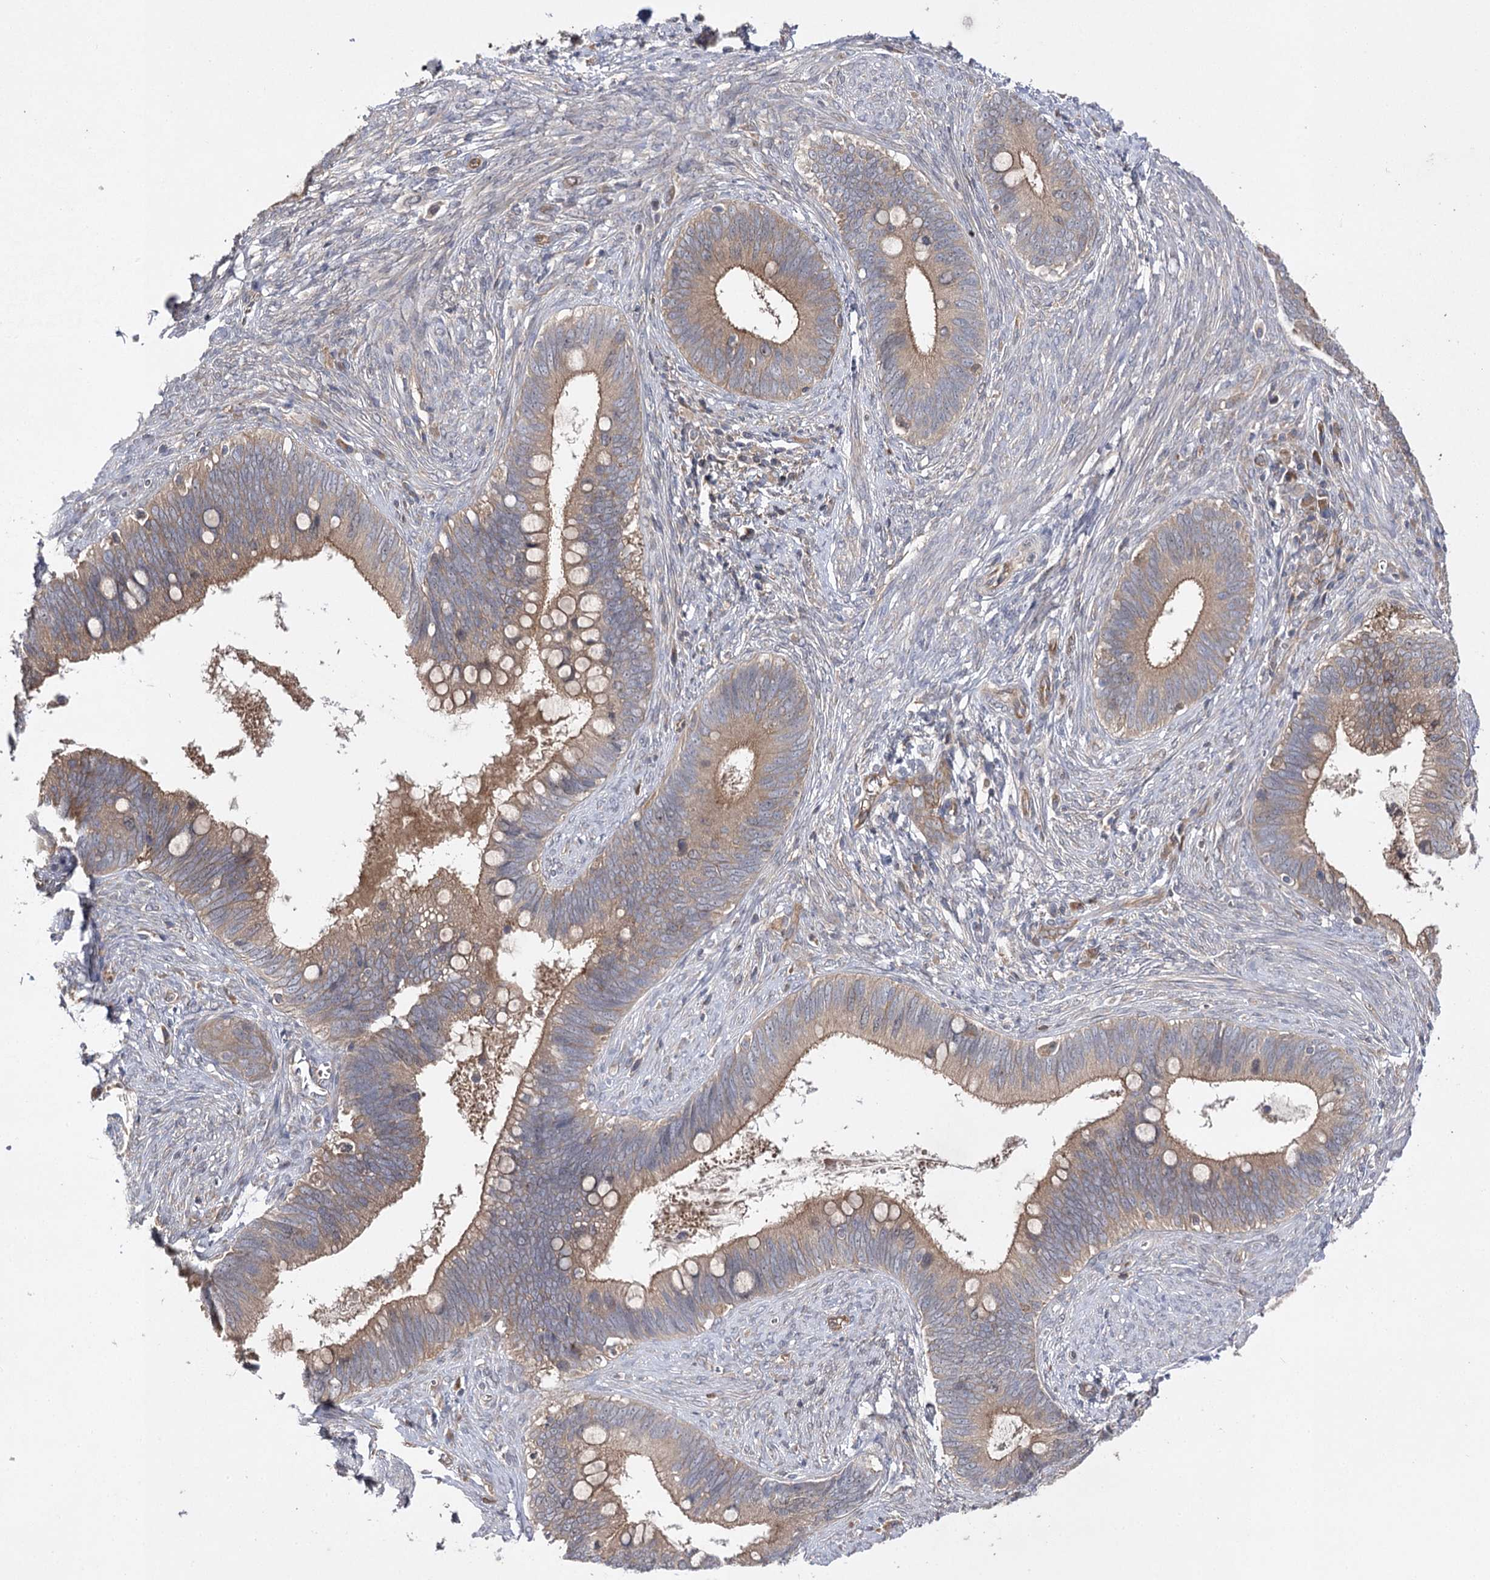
{"staining": {"intensity": "moderate", "quantity": ">75%", "location": "cytoplasmic/membranous"}, "tissue": "cervical cancer", "cell_type": "Tumor cells", "image_type": "cancer", "snomed": [{"axis": "morphology", "description": "Adenocarcinoma, NOS"}, {"axis": "topography", "description": "Cervix"}], "caption": "Immunohistochemical staining of cervical cancer demonstrates medium levels of moderate cytoplasmic/membranous protein expression in approximately >75% of tumor cells.", "gene": "BCR", "patient": {"sex": "female", "age": 42}}